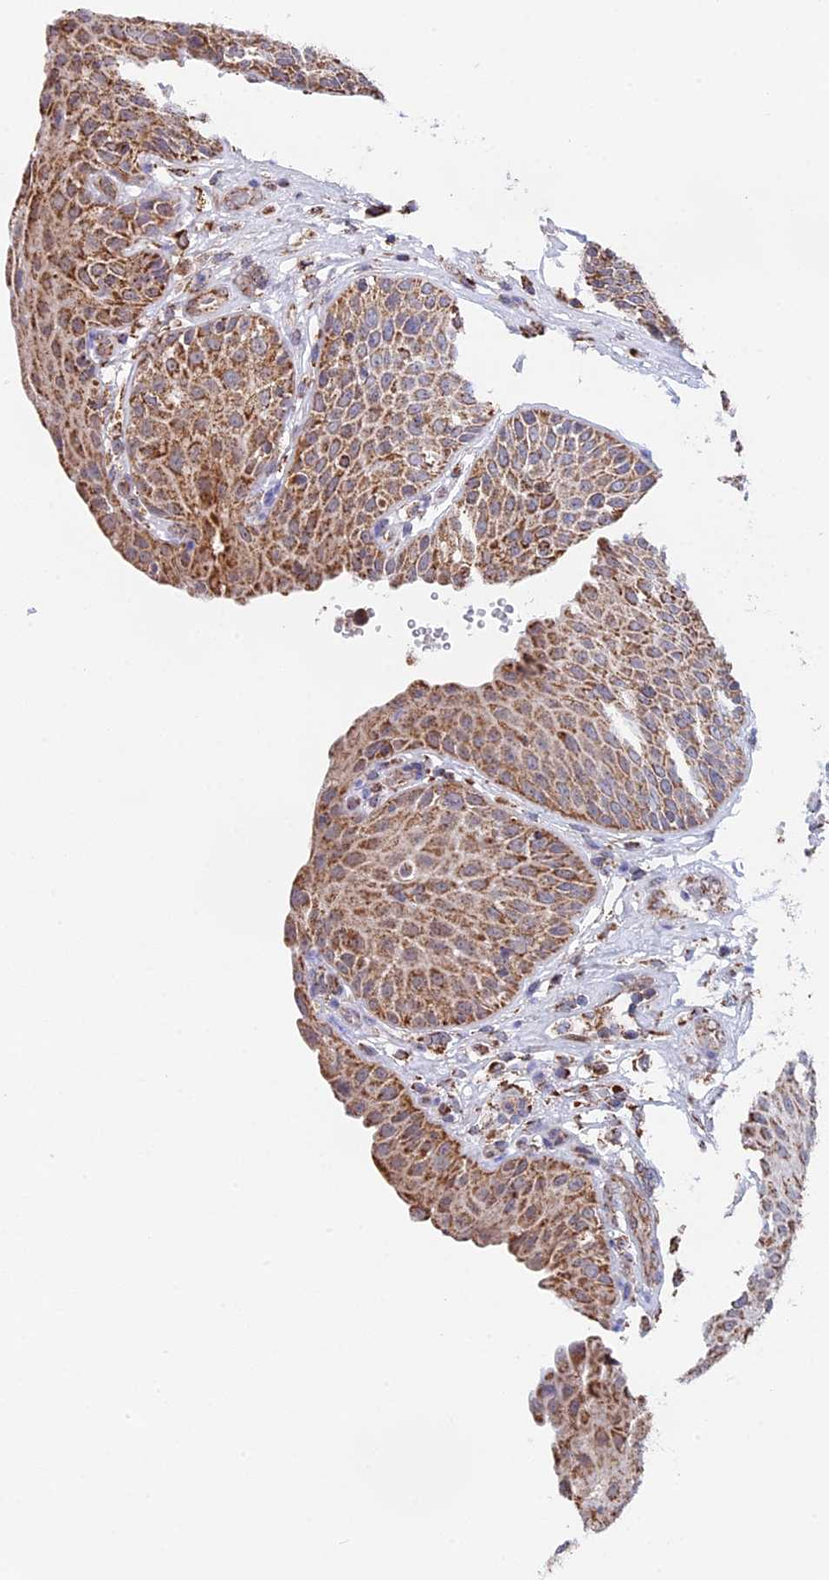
{"staining": {"intensity": "strong", "quantity": ">75%", "location": "cytoplasmic/membranous"}, "tissue": "urinary bladder", "cell_type": "Urothelial cells", "image_type": "normal", "snomed": [{"axis": "morphology", "description": "Normal tissue, NOS"}, {"axis": "topography", "description": "Urinary bladder"}], "caption": "This image reveals IHC staining of benign urinary bladder, with high strong cytoplasmic/membranous expression in approximately >75% of urothelial cells.", "gene": "CDC16", "patient": {"sex": "female", "age": 62}}